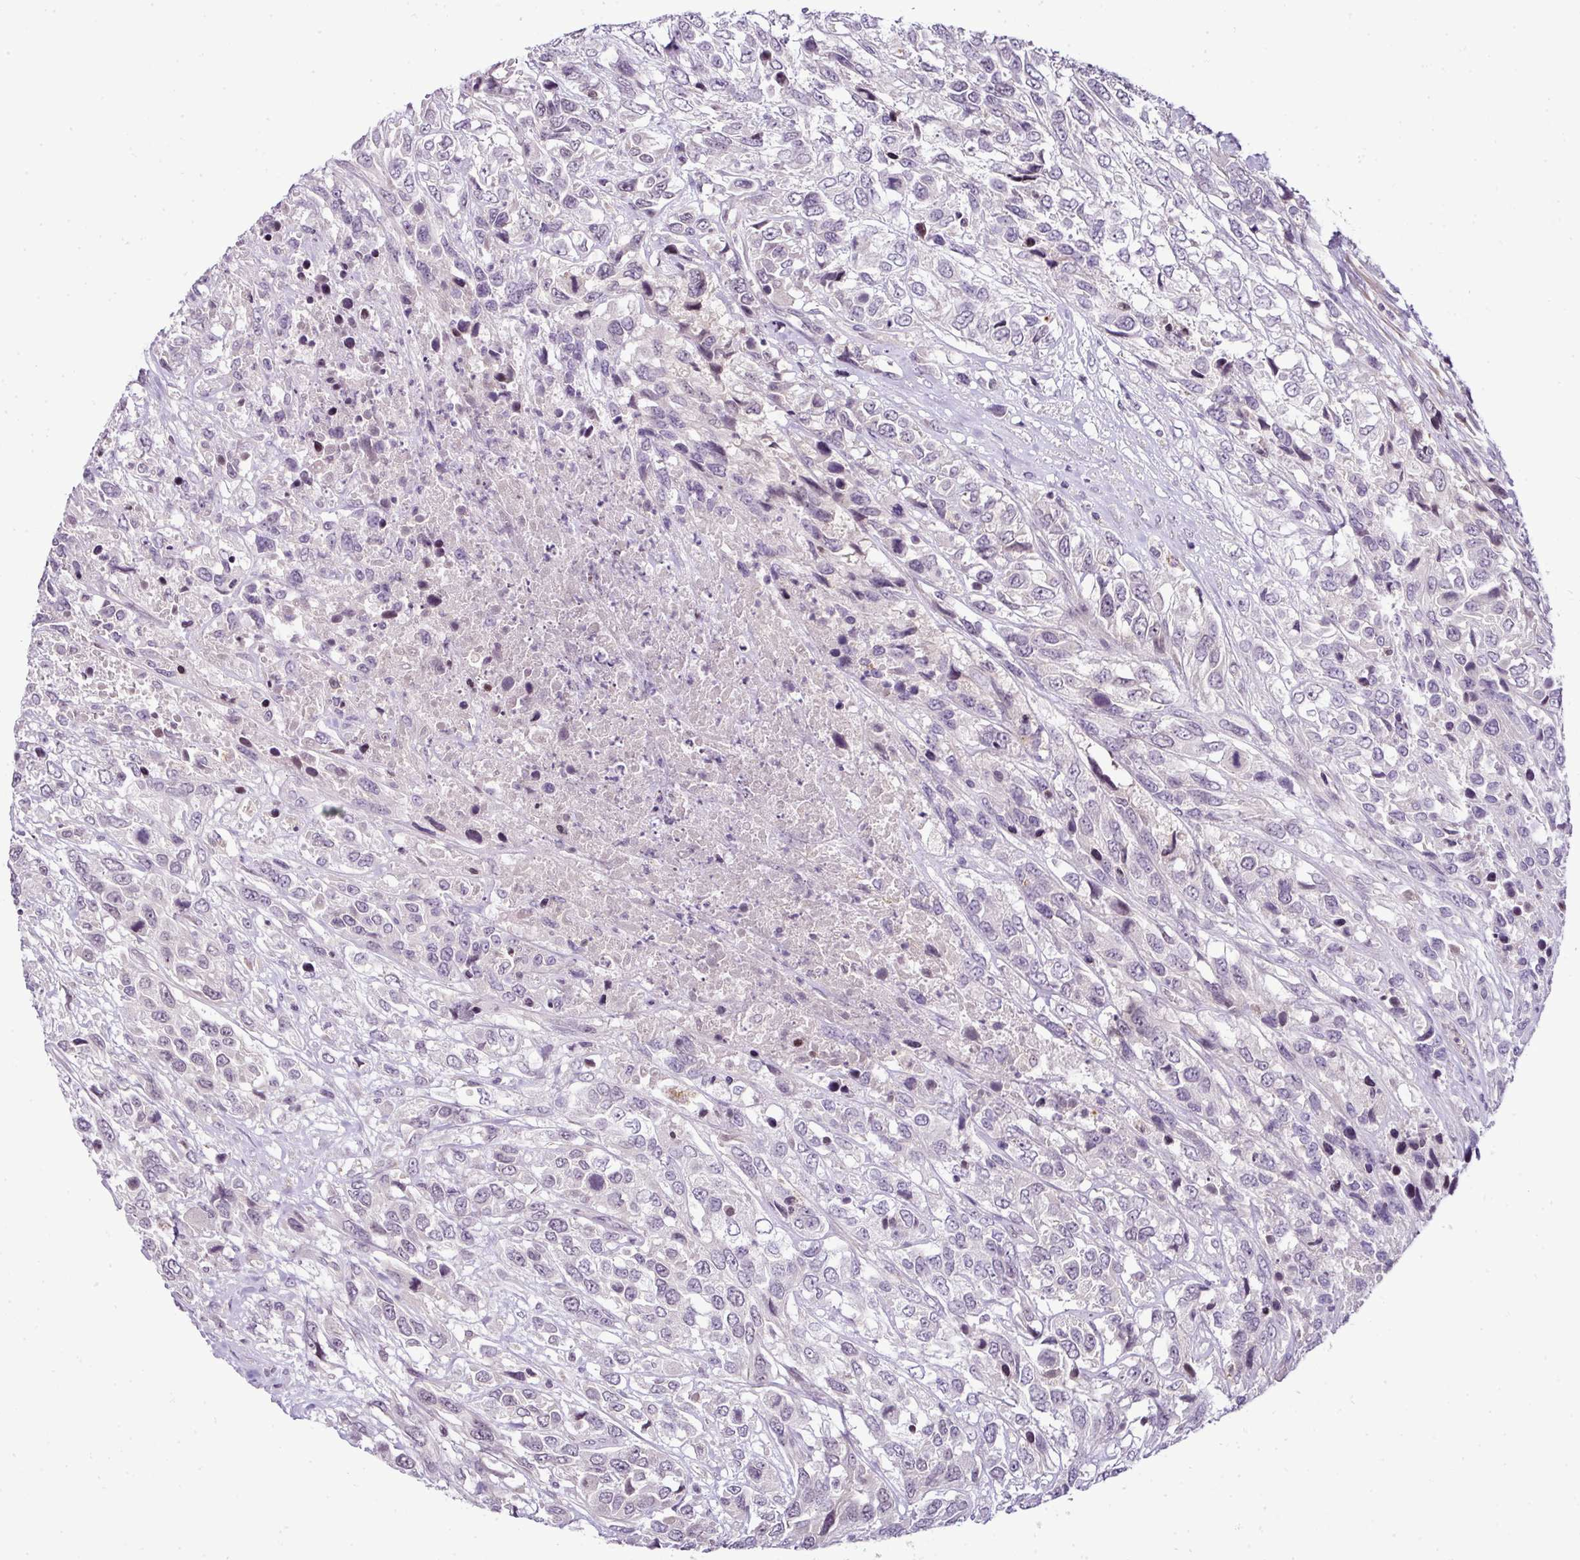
{"staining": {"intensity": "negative", "quantity": "none", "location": "none"}, "tissue": "urothelial cancer", "cell_type": "Tumor cells", "image_type": "cancer", "snomed": [{"axis": "morphology", "description": "Urothelial carcinoma, High grade"}, {"axis": "topography", "description": "Urinary bladder"}], "caption": "There is no significant positivity in tumor cells of high-grade urothelial carcinoma. (DAB (3,3'-diaminobenzidine) IHC with hematoxylin counter stain).", "gene": "TEX30", "patient": {"sex": "female", "age": 70}}